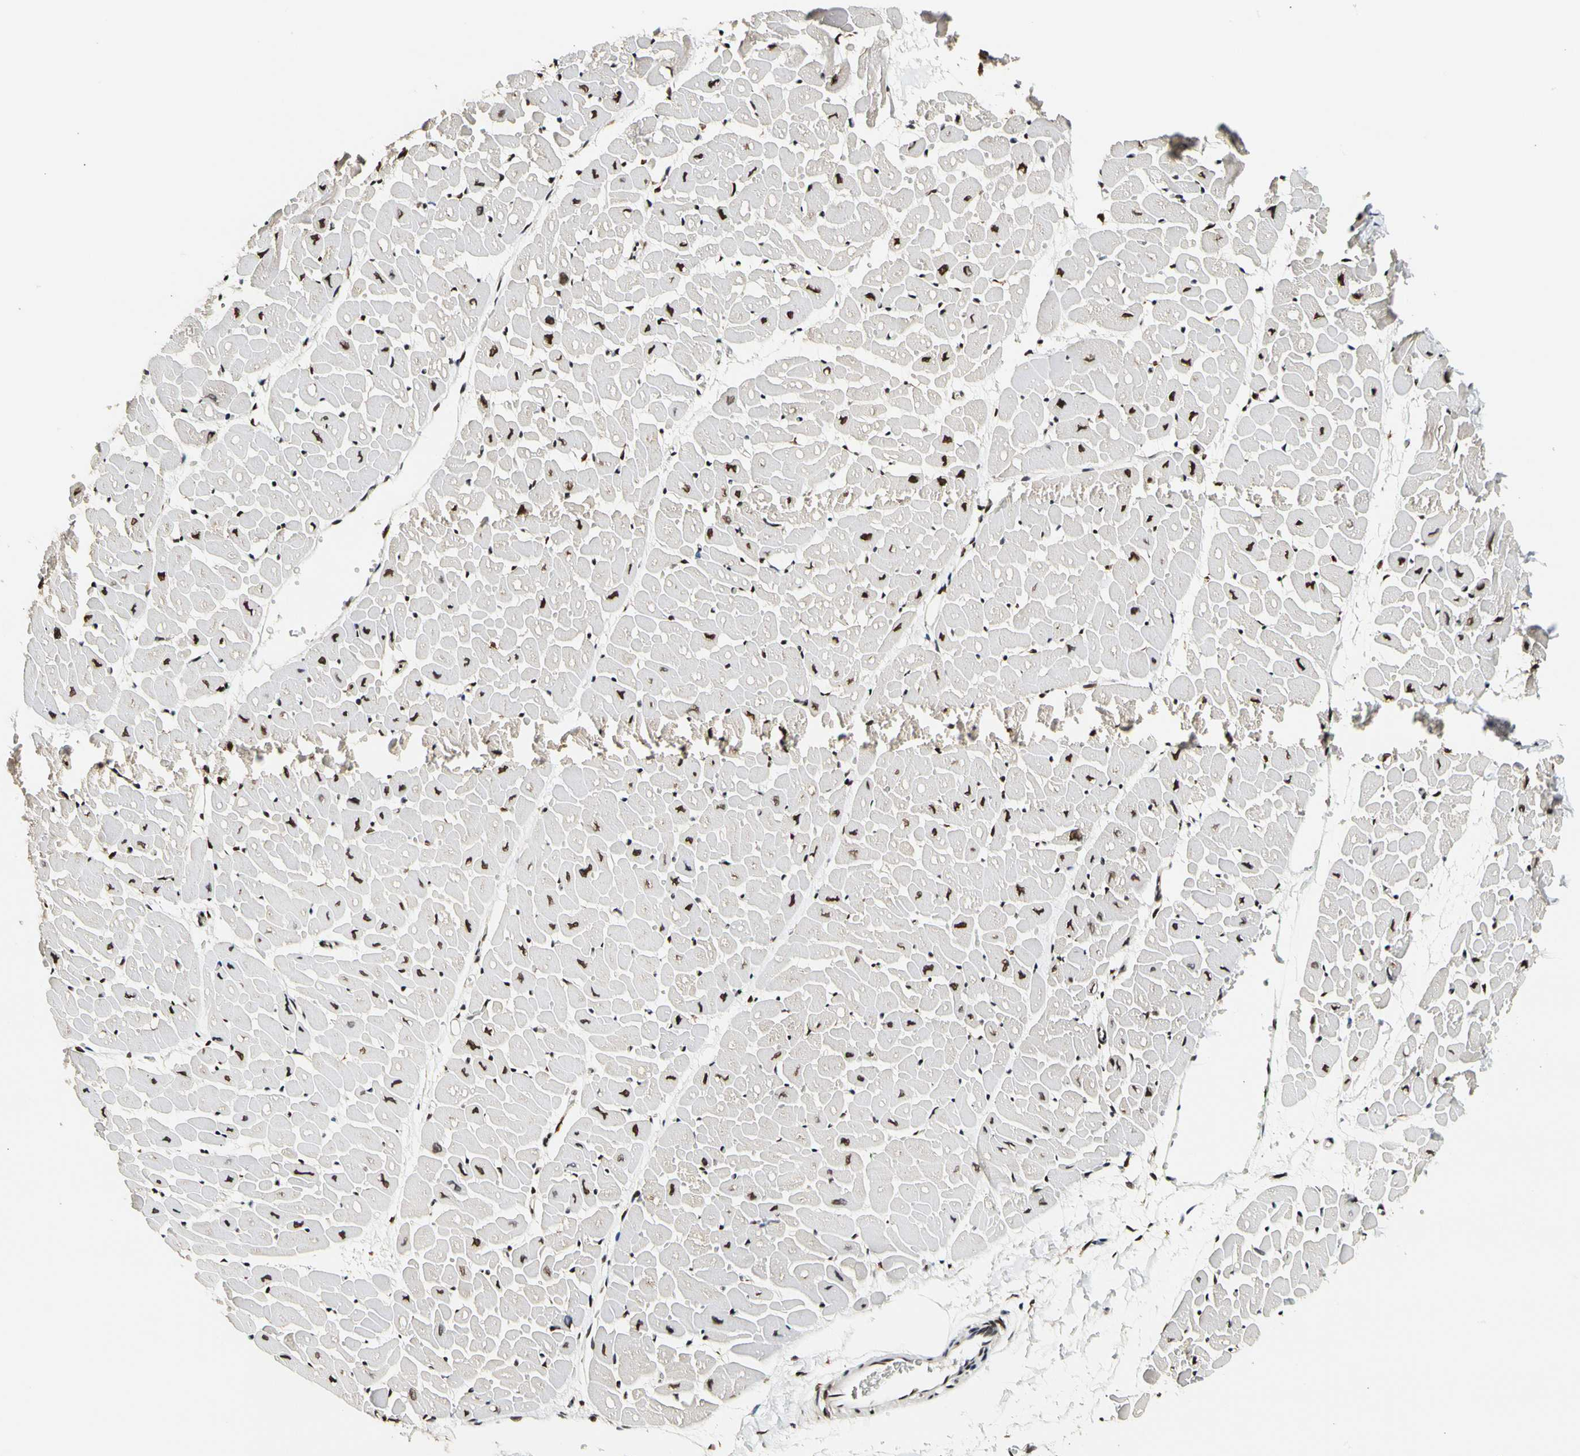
{"staining": {"intensity": "moderate", "quantity": ">75%", "location": "nuclear"}, "tissue": "heart muscle", "cell_type": "Cardiomyocytes", "image_type": "normal", "snomed": [{"axis": "morphology", "description": "Normal tissue, NOS"}, {"axis": "topography", "description": "Heart"}], "caption": "Immunohistochemistry (IHC) staining of normal heart muscle, which demonstrates medium levels of moderate nuclear positivity in about >75% of cardiomyocytes indicating moderate nuclear protein positivity. The staining was performed using DAB (3,3'-diaminobenzidine) (brown) for protein detection and nuclei were counterstained in hematoxylin (blue).", "gene": "NFIA", "patient": {"sex": "male", "age": 45}}